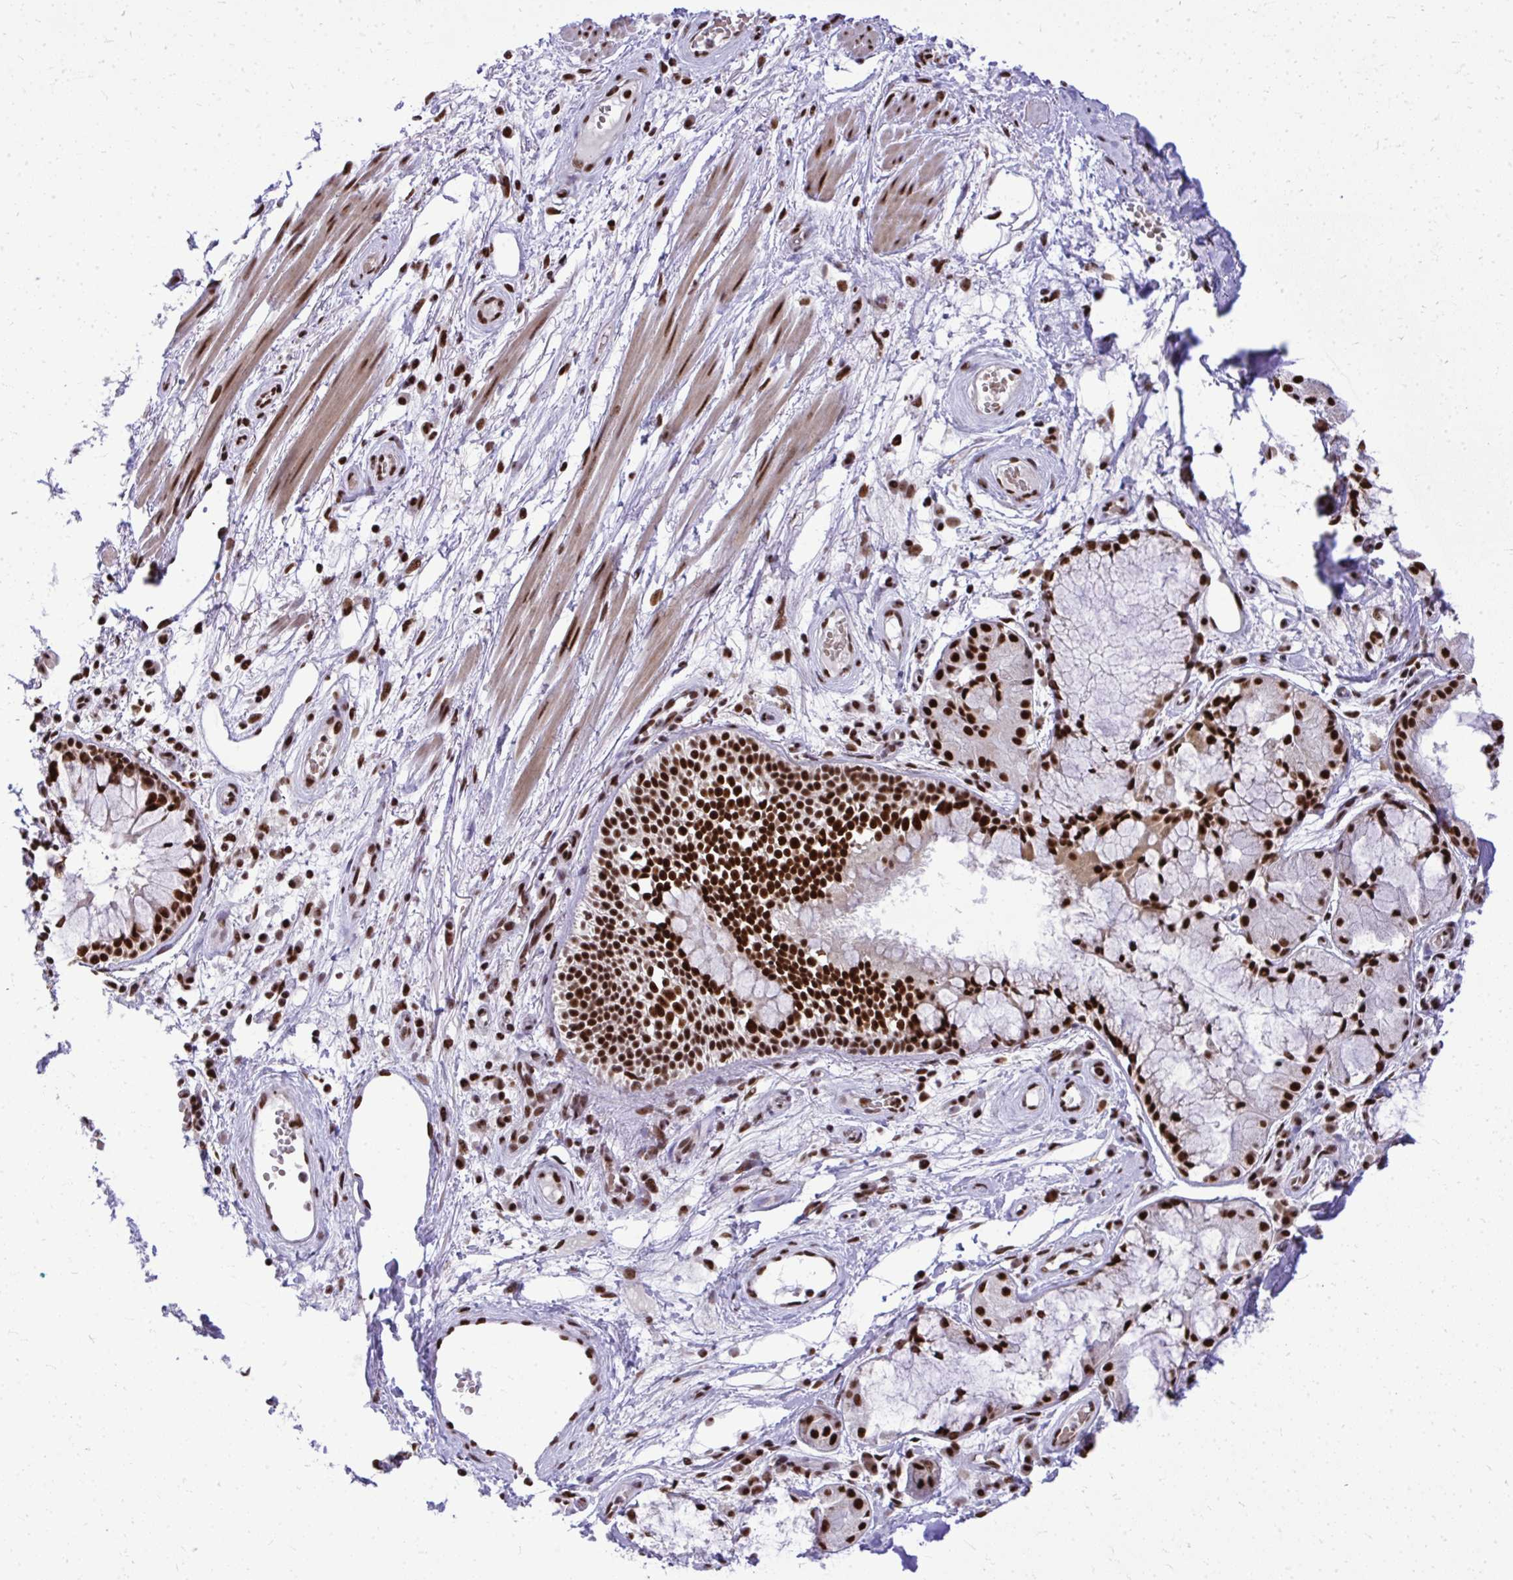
{"staining": {"intensity": "negative", "quantity": "none", "location": "none"}, "tissue": "soft tissue", "cell_type": "Chondrocytes", "image_type": "normal", "snomed": [{"axis": "morphology", "description": "Normal tissue, NOS"}, {"axis": "topography", "description": "Cartilage tissue"}, {"axis": "topography", "description": "Bronchus"}], "caption": "This is a micrograph of IHC staining of unremarkable soft tissue, which shows no expression in chondrocytes.", "gene": "PRPF19", "patient": {"sex": "male", "age": 64}}